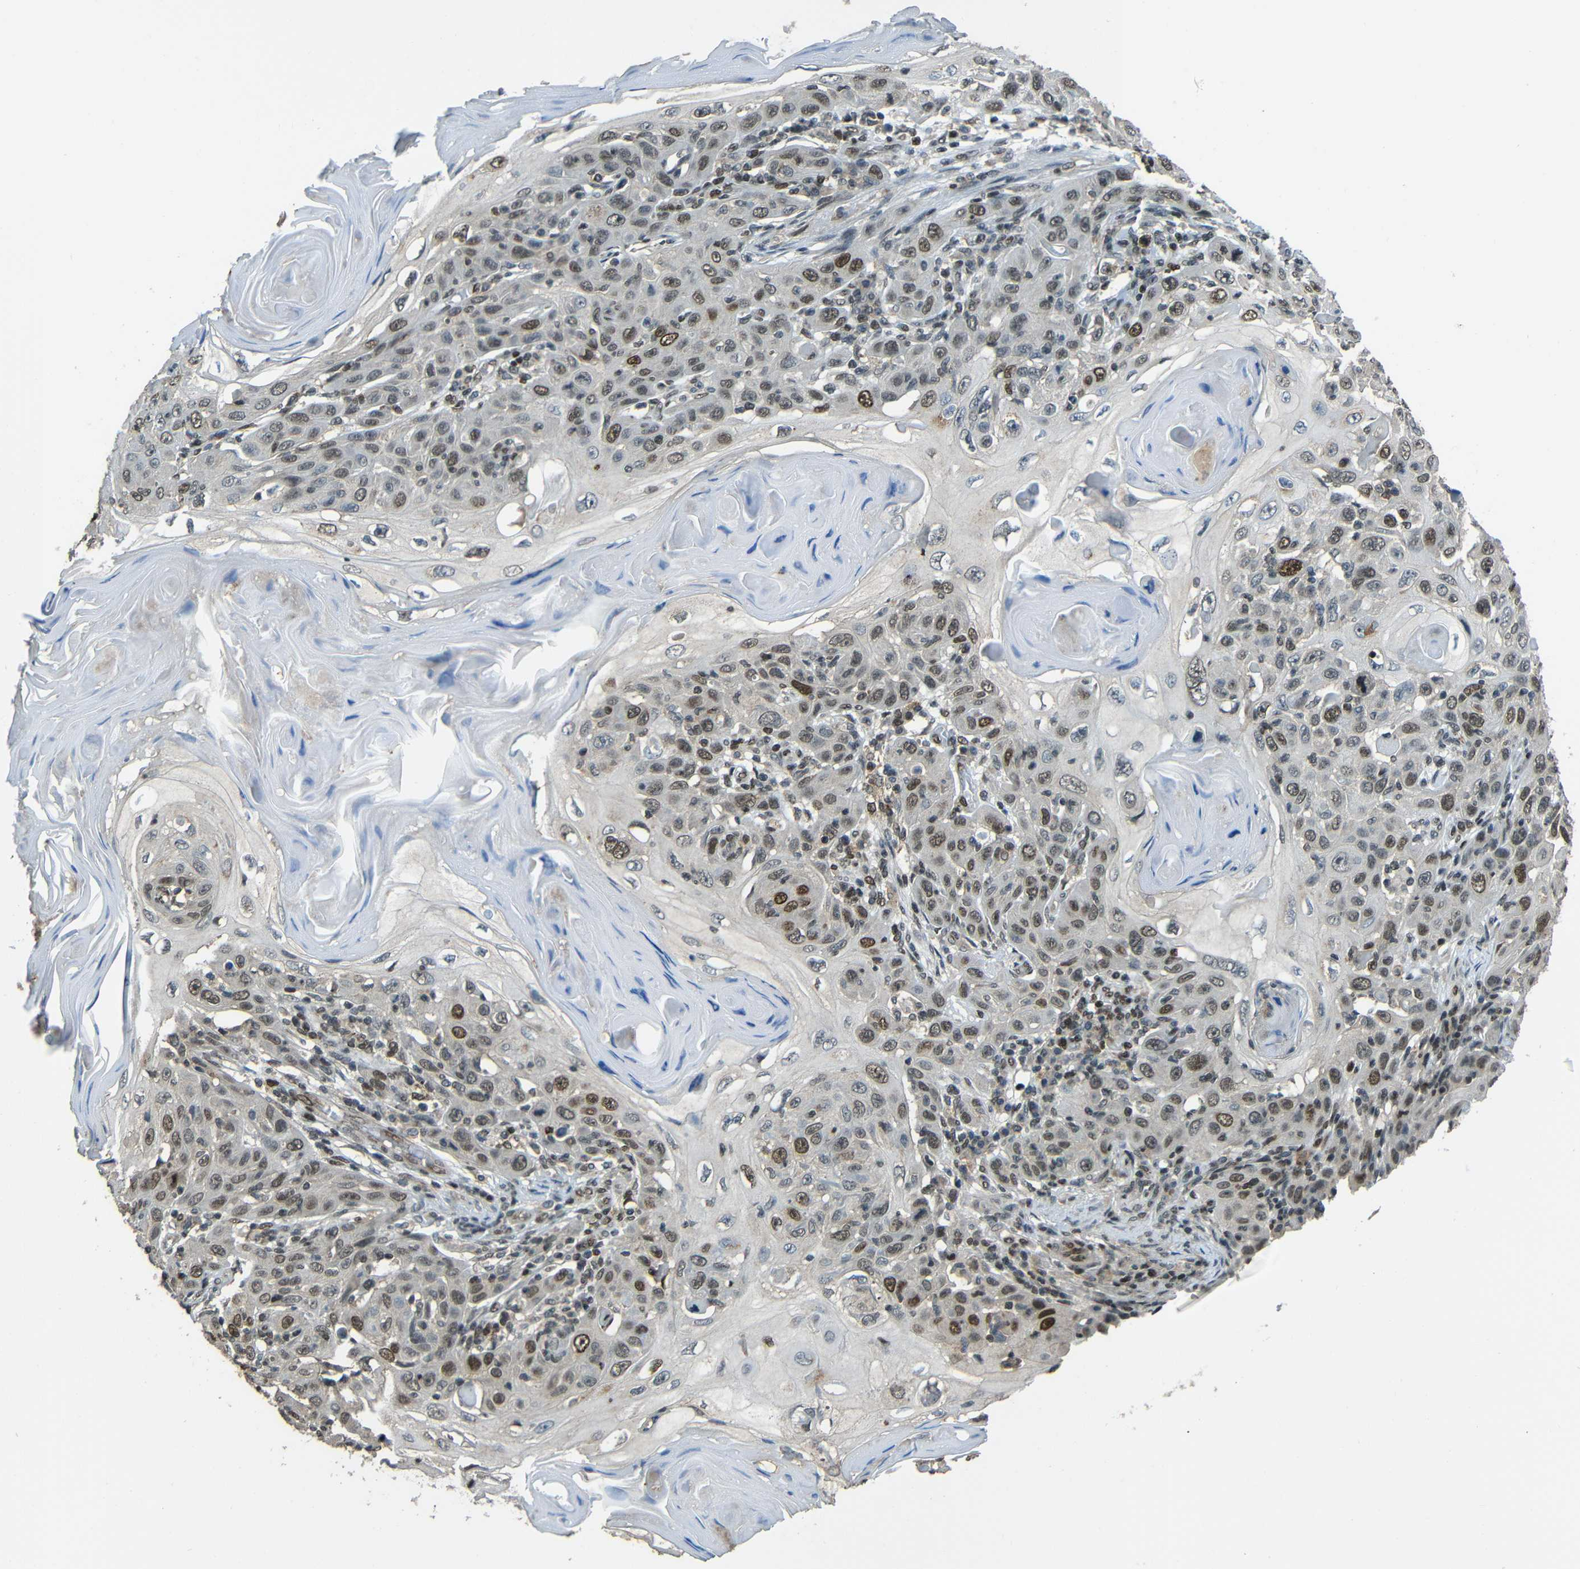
{"staining": {"intensity": "moderate", "quantity": "<25%", "location": "nuclear"}, "tissue": "skin cancer", "cell_type": "Tumor cells", "image_type": "cancer", "snomed": [{"axis": "morphology", "description": "Squamous cell carcinoma, NOS"}, {"axis": "topography", "description": "Skin"}], "caption": "The image exhibits immunohistochemical staining of squamous cell carcinoma (skin). There is moderate nuclear expression is present in about <25% of tumor cells. Ihc stains the protein in brown and the nuclei are stained blue.", "gene": "PSIP1", "patient": {"sex": "female", "age": 88}}